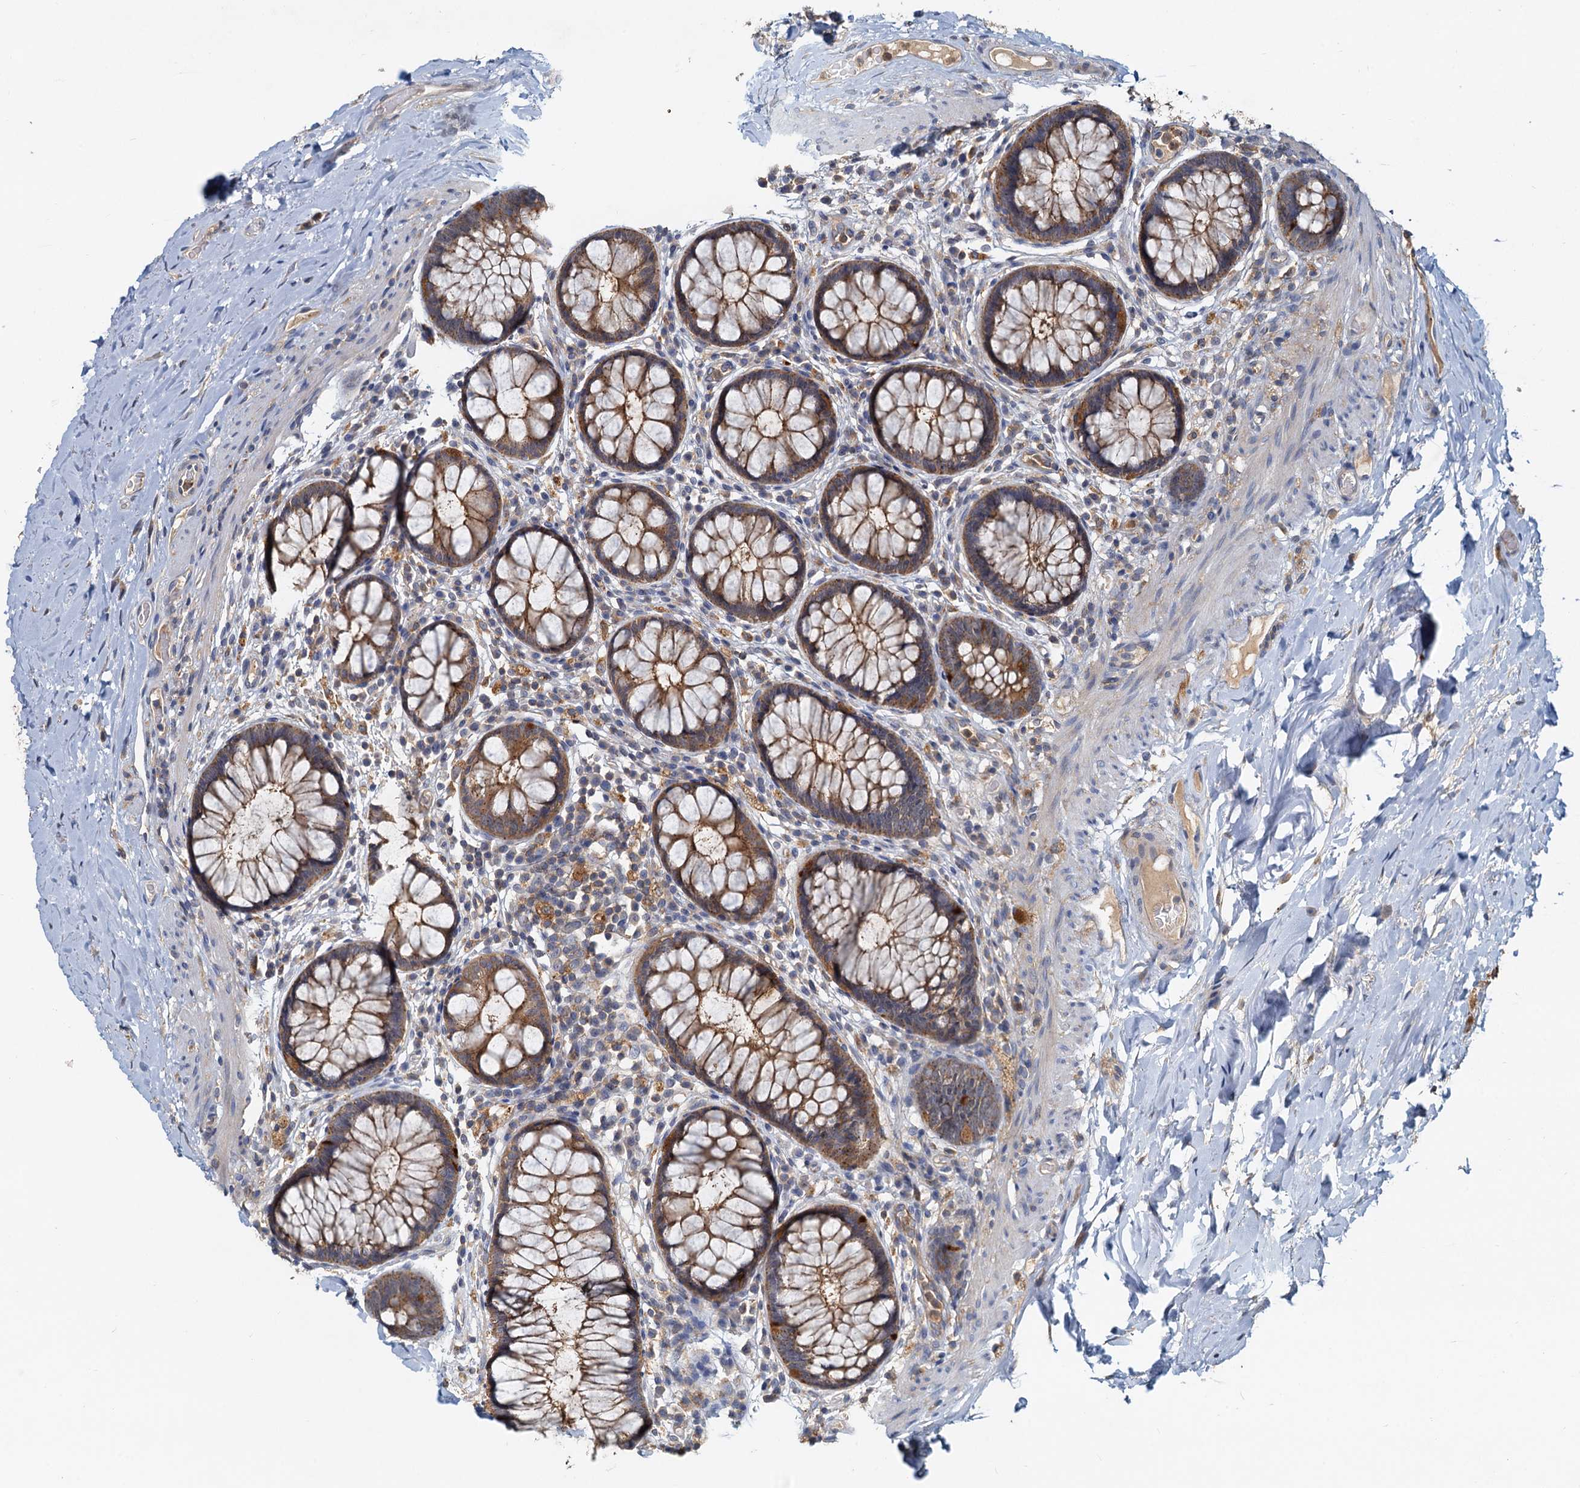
{"staining": {"intensity": "moderate", "quantity": ">75%", "location": "cytoplasmic/membranous"}, "tissue": "rectum", "cell_type": "Glandular cells", "image_type": "normal", "snomed": [{"axis": "morphology", "description": "Normal tissue, NOS"}, {"axis": "topography", "description": "Rectum"}], "caption": "This micrograph reveals immunohistochemistry (IHC) staining of normal human rectum, with medium moderate cytoplasmic/membranous staining in approximately >75% of glandular cells.", "gene": "TOLLIP", "patient": {"sex": "male", "age": 83}}